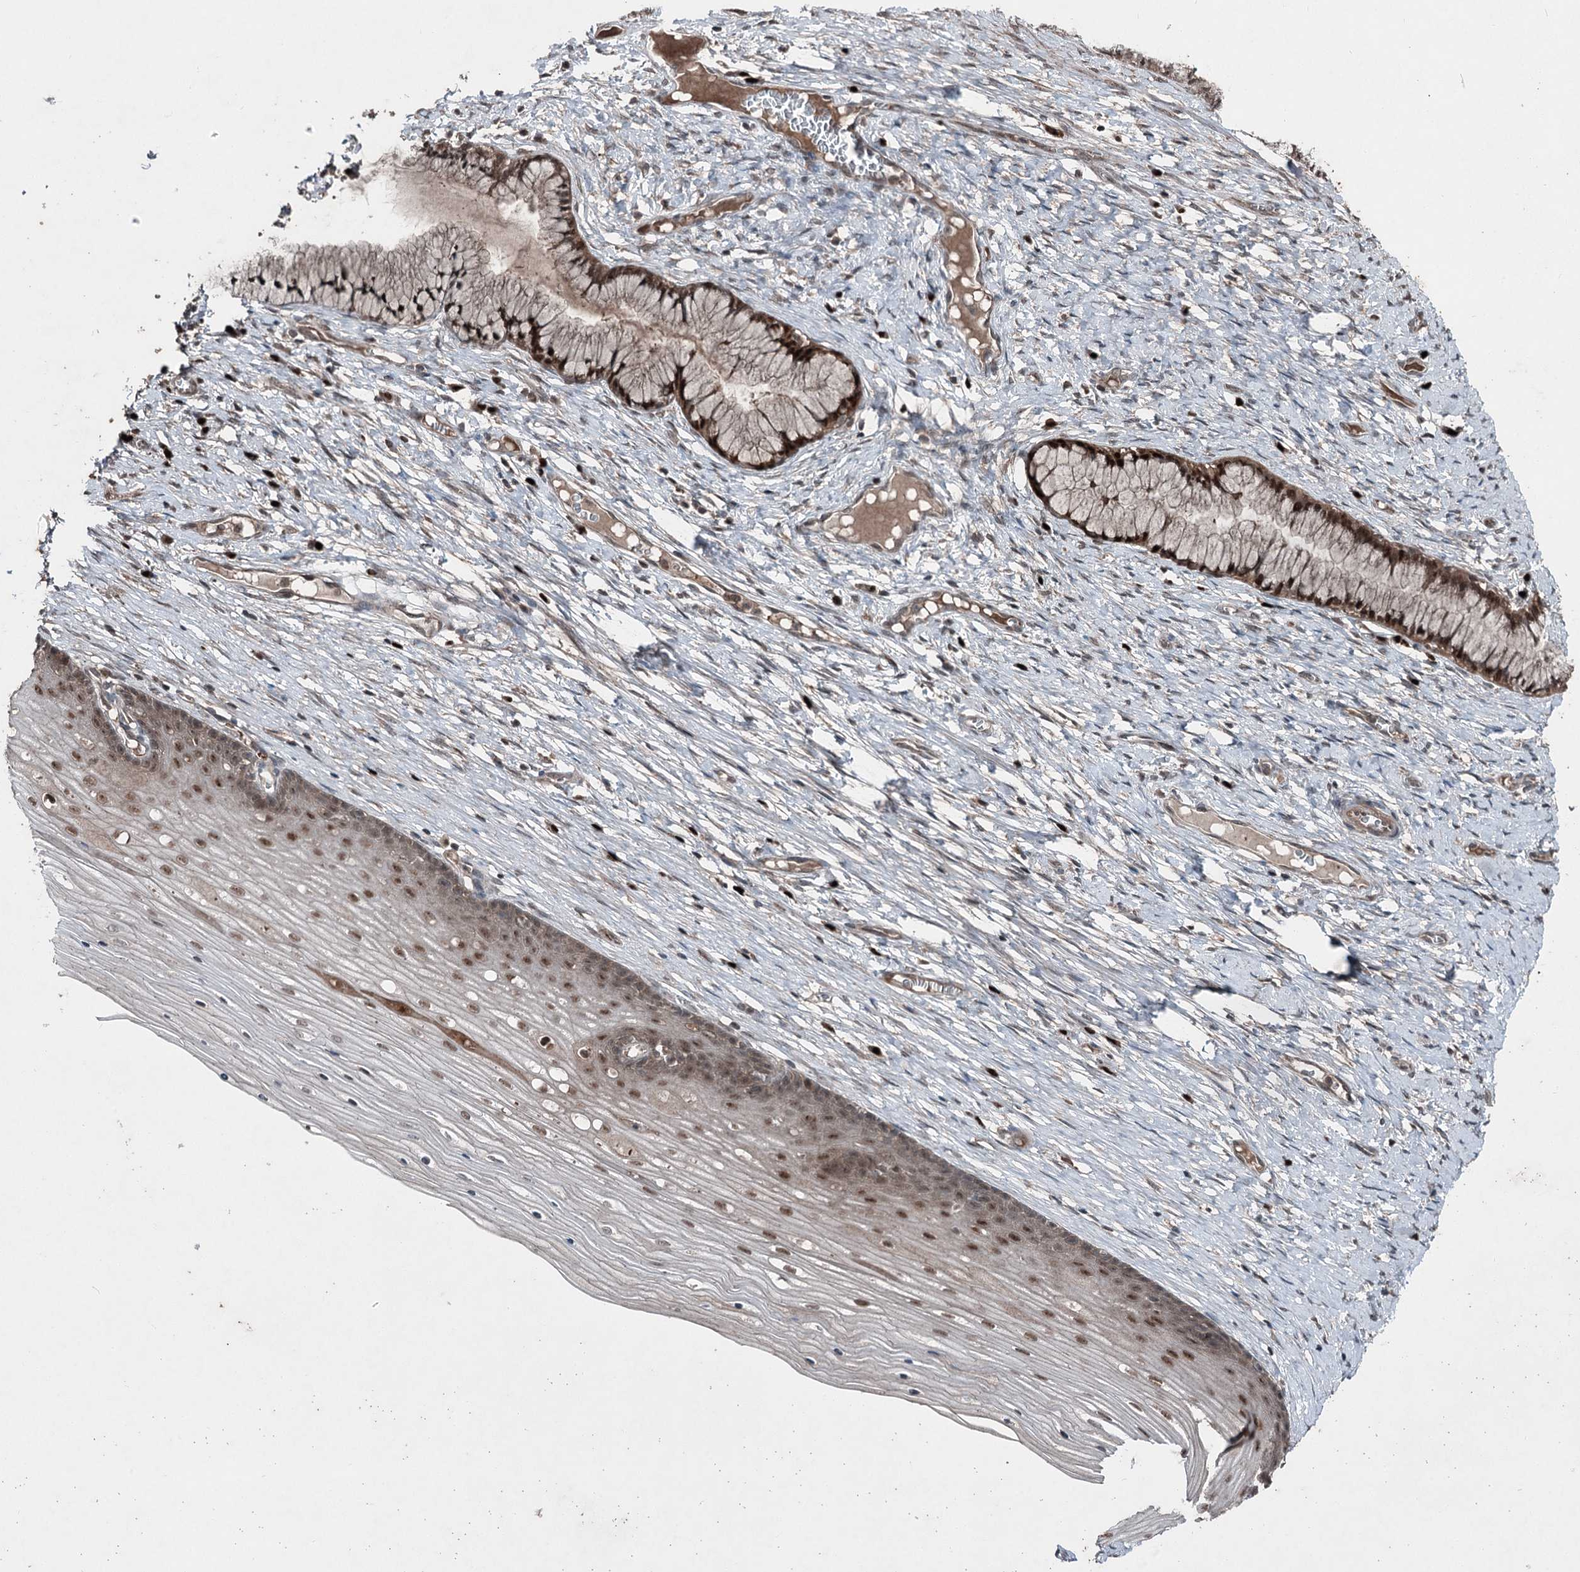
{"staining": {"intensity": "moderate", "quantity": ">75%", "location": "cytoplasmic/membranous,nuclear"}, "tissue": "cervix", "cell_type": "Glandular cells", "image_type": "normal", "snomed": [{"axis": "morphology", "description": "Normal tissue, NOS"}, {"axis": "topography", "description": "Cervix"}], "caption": "Immunohistochemistry (IHC) image of unremarkable human cervix stained for a protein (brown), which shows medium levels of moderate cytoplasmic/membranous,nuclear staining in approximately >75% of glandular cells.", "gene": "BORCS7", "patient": {"sex": "female", "age": 42}}